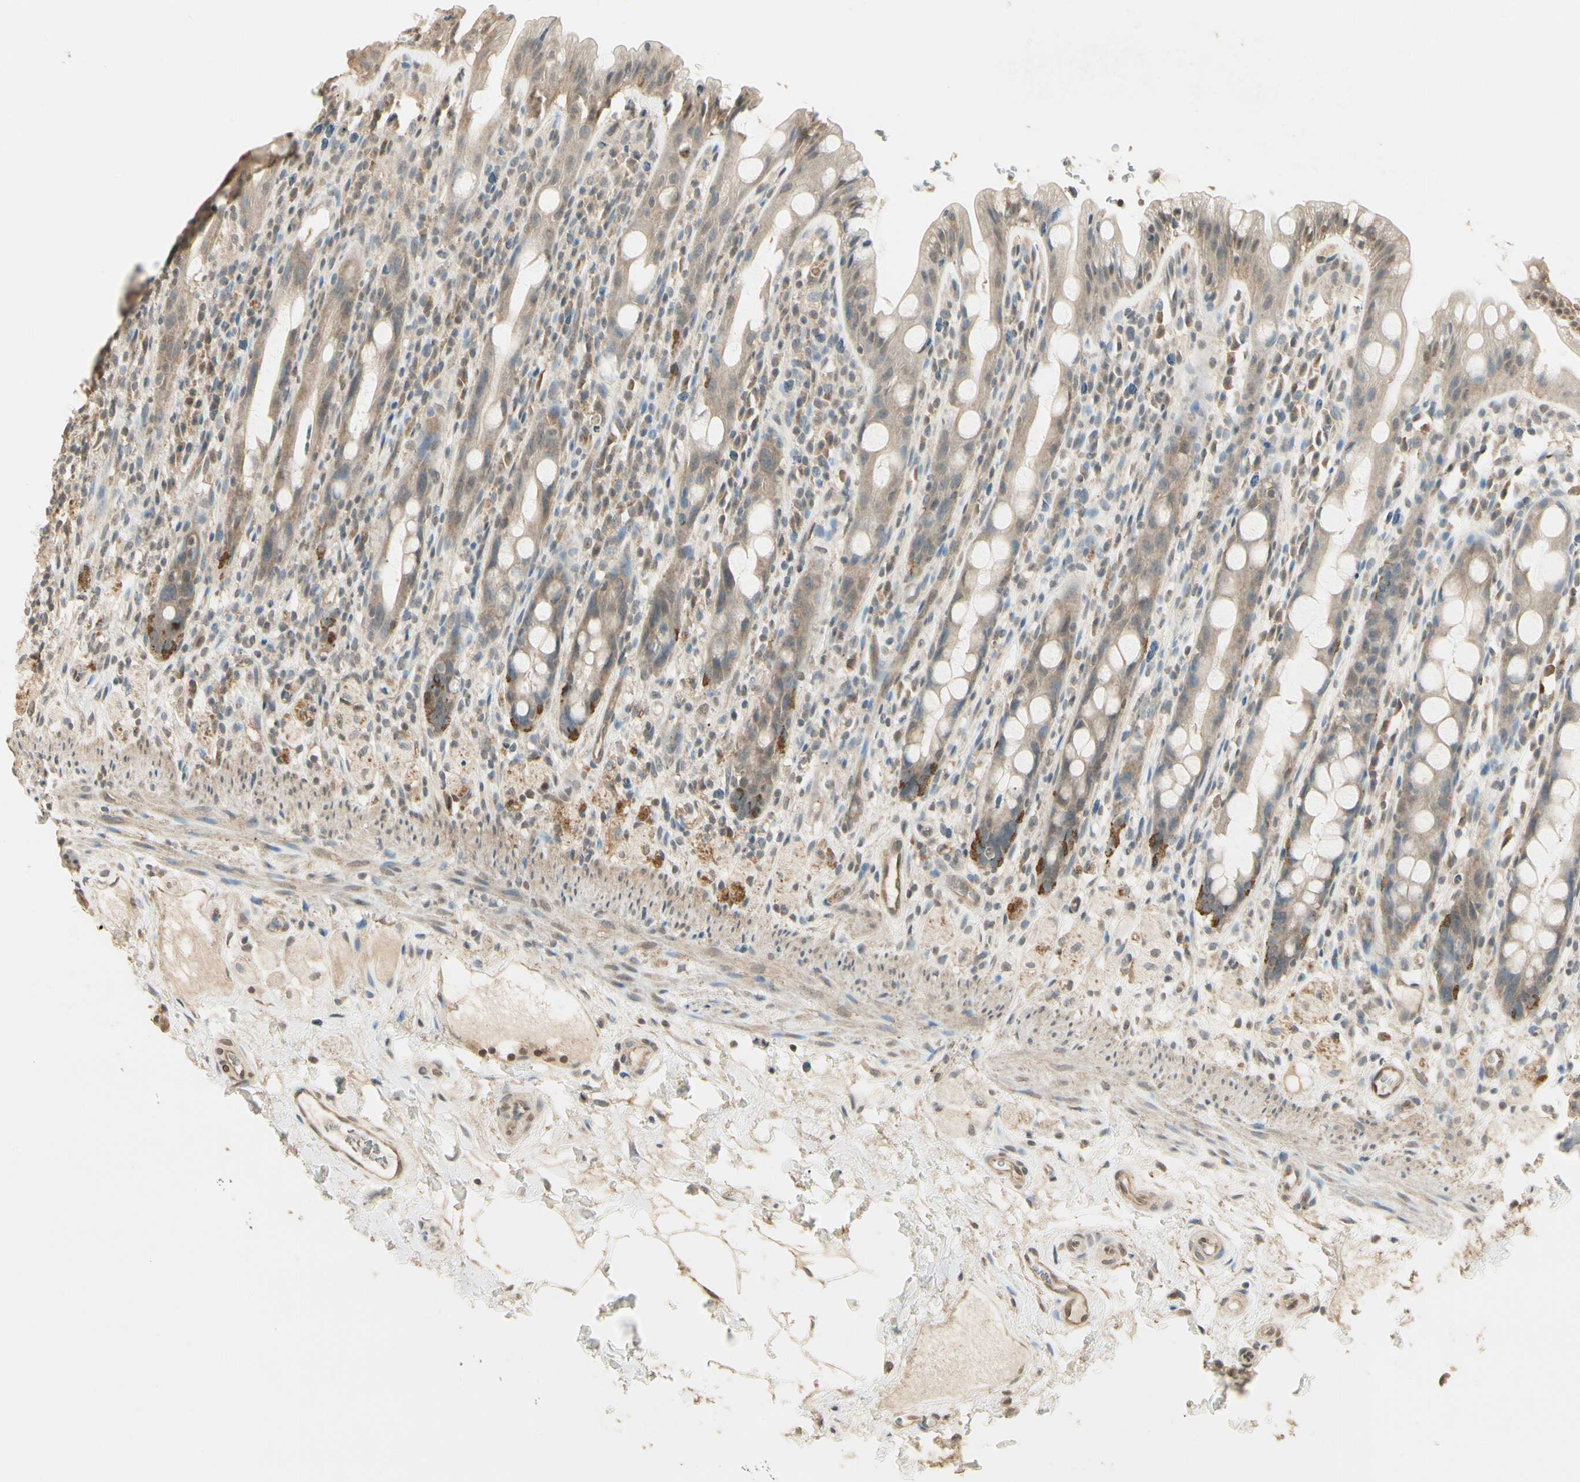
{"staining": {"intensity": "weak", "quantity": ">75%", "location": "cytoplasmic/membranous"}, "tissue": "rectum", "cell_type": "Glandular cells", "image_type": "normal", "snomed": [{"axis": "morphology", "description": "Normal tissue, NOS"}, {"axis": "topography", "description": "Rectum"}], "caption": "Normal rectum demonstrates weak cytoplasmic/membranous staining in approximately >75% of glandular cells, visualized by immunohistochemistry. (Brightfield microscopy of DAB IHC at high magnification).", "gene": "SGCA", "patient": {"sex": "male", "age": 44}}